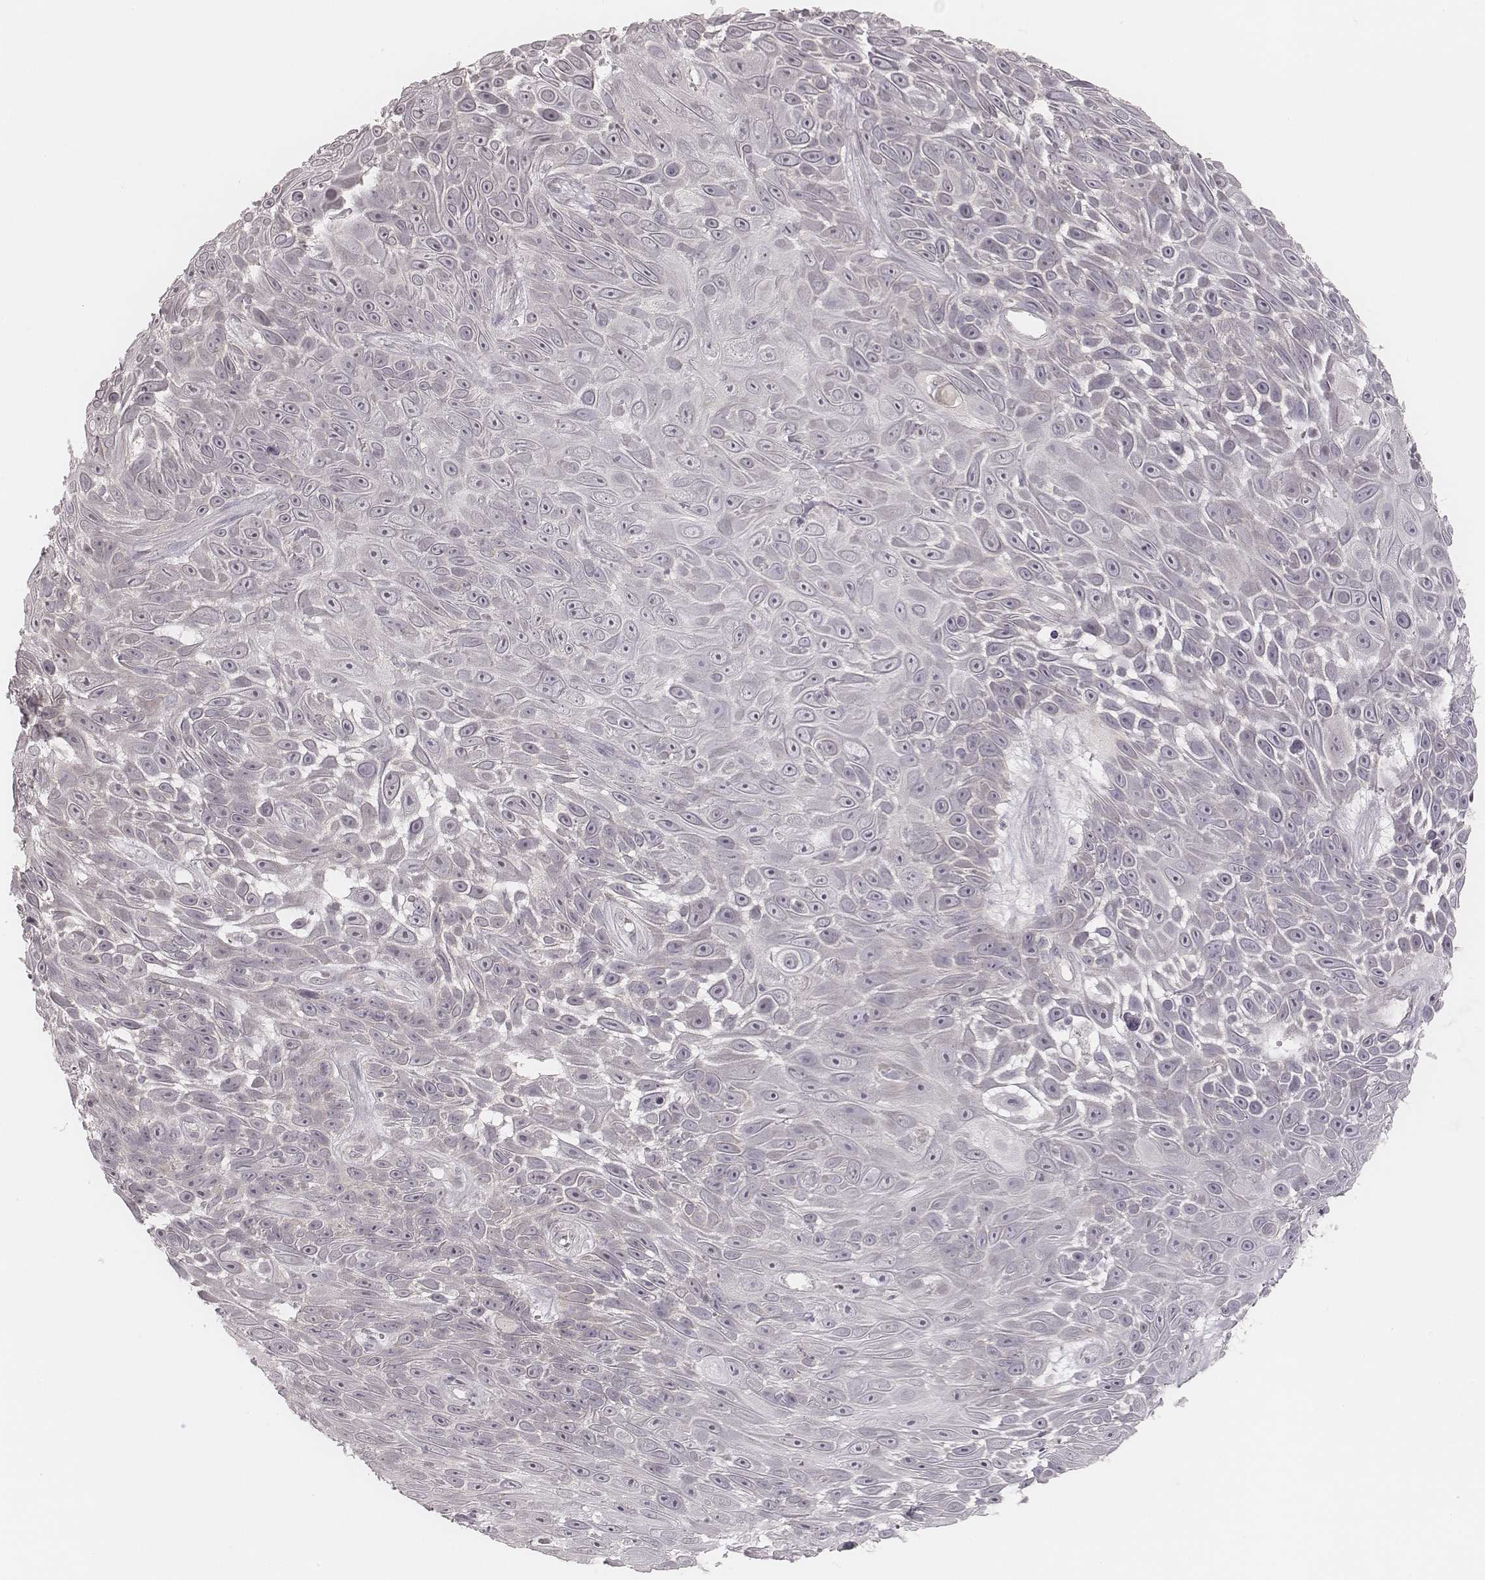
{"staining": {"intensity": "negative", "quantity": "none", "location": "none"}, "tissue": "skin cancer", "cell_type": "Tumor cells", "image_type": "cancer", "snomed": [{"axis": "morphology", "description": "Squamous cell carcinoma, NOS"}, {"axis": "topography", "description": "Skin"}], "caption": "Skin squamous cell carcinoma was stained to show a protein in brown. There is no significant positivity in tumor cells.", "gene": "ACACB", "patient": {"sex": "male", "age": 82}}